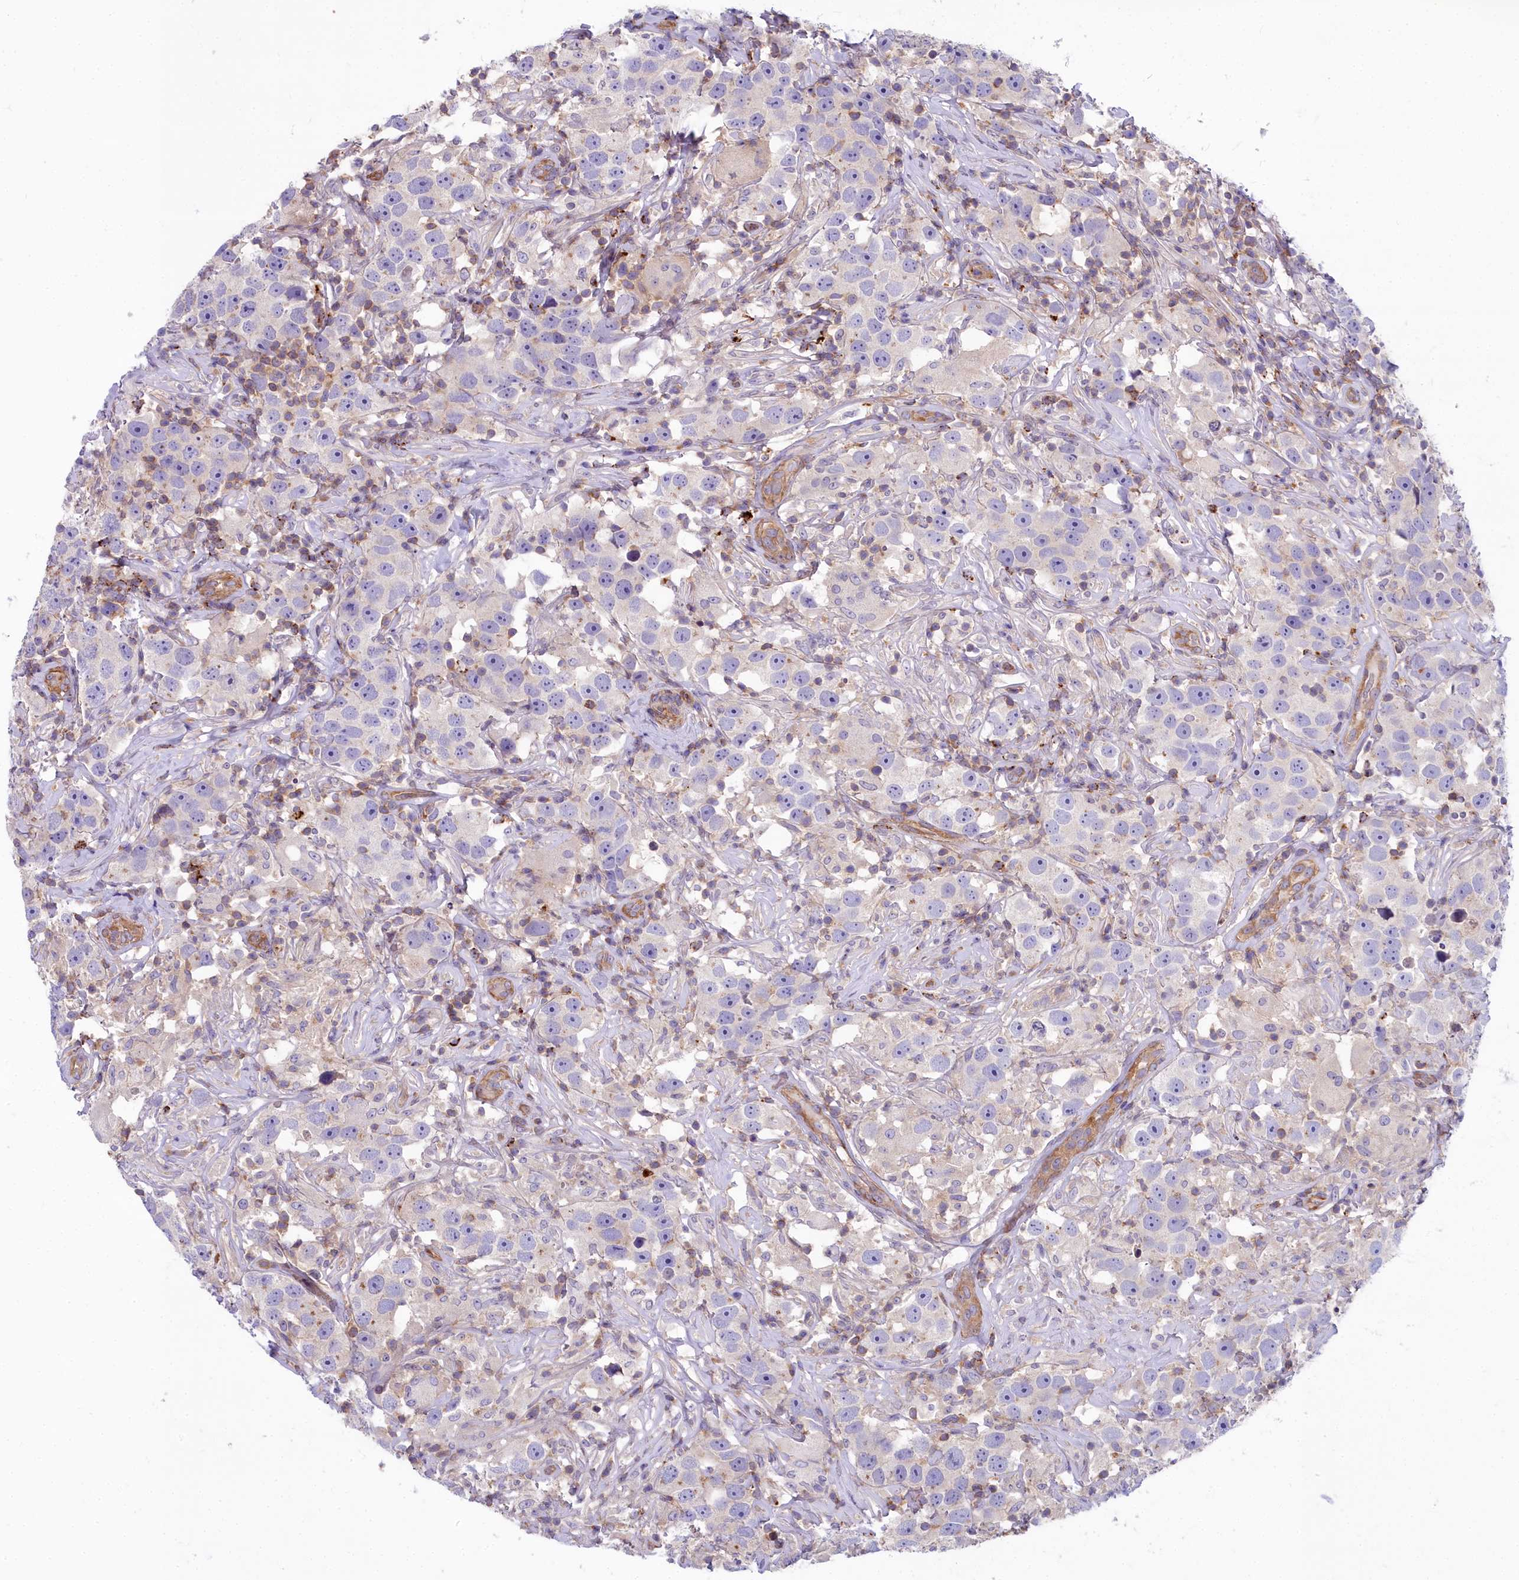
{"staining": {"intensity": "negative", "quantity": "none", "location": "none"}, "tissue": "testis cancer", "cell_type": "Tumor cells", "image_type": "cancer", "snomed": [{"axis": "morphology", "description": "Seminoma, NOS"}, {"axis": "topography", "description": "Testis"}], "caption": "Immunohistochemistry photomicrograph of human testis cancer stained for a protein (brown), which exhibits no expression in tumor cells.", "gene": "HLA-DOA", "patient": {"sex": "male", "age": 49}}